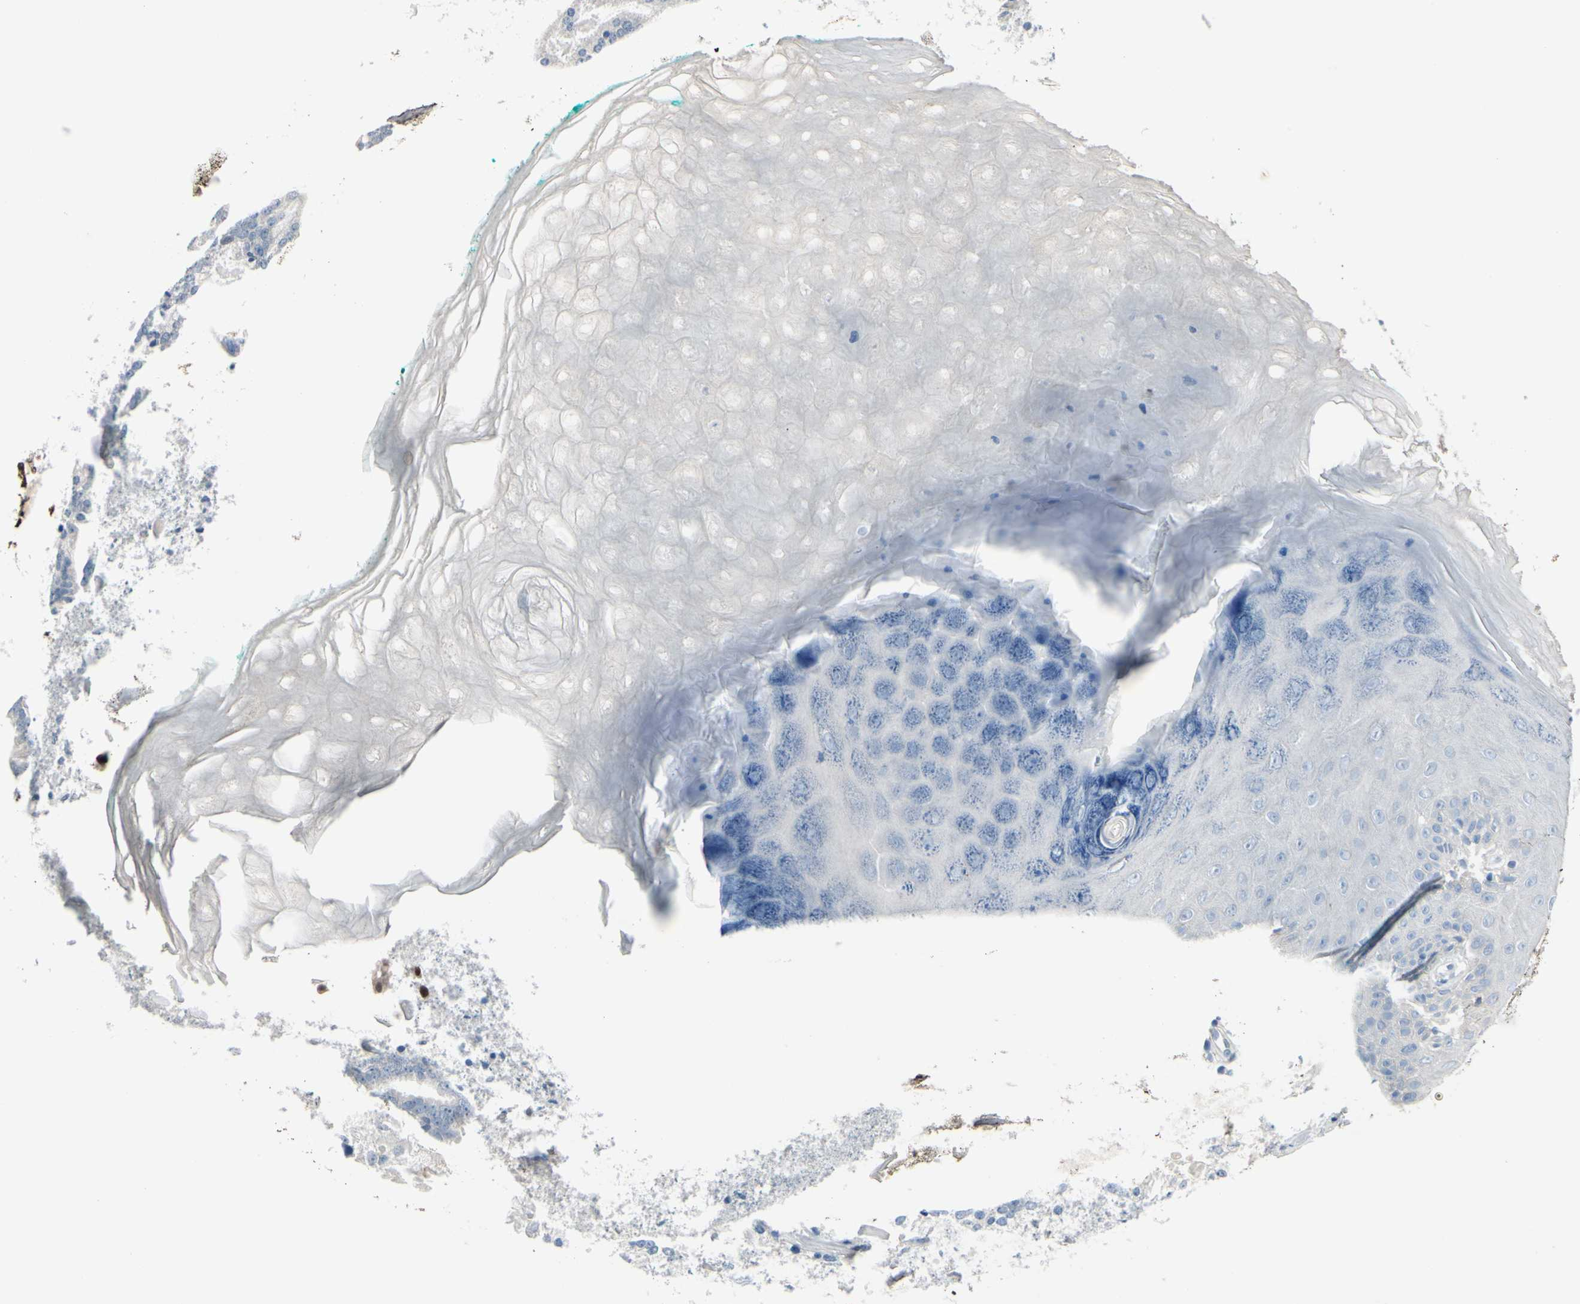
{"staining": {"intensity": "negative", "quantity": "none", "location": "none"}, "tissue": "skin", "cell_type": "Fibroblasts", "image_type": "normal", "snomed": [{"axis": "morphology", "description": "Normal tissue, NOS"}, {"axis": "topography", "description": "Skin"}], "caption": "Immunohistochemistry (IHC) image of normal human skin stained for a protein (brown), which displays no staining in fibroblasts. The staining was performed using DAB (3,3'-diaminobenzidine) to visualize the protein expression in brown, while the nuclei were stained in blue with hematoxylin (Magnification: 20x).", "gene": "PGR", "patient": {"sex": "male", "age": 26}}